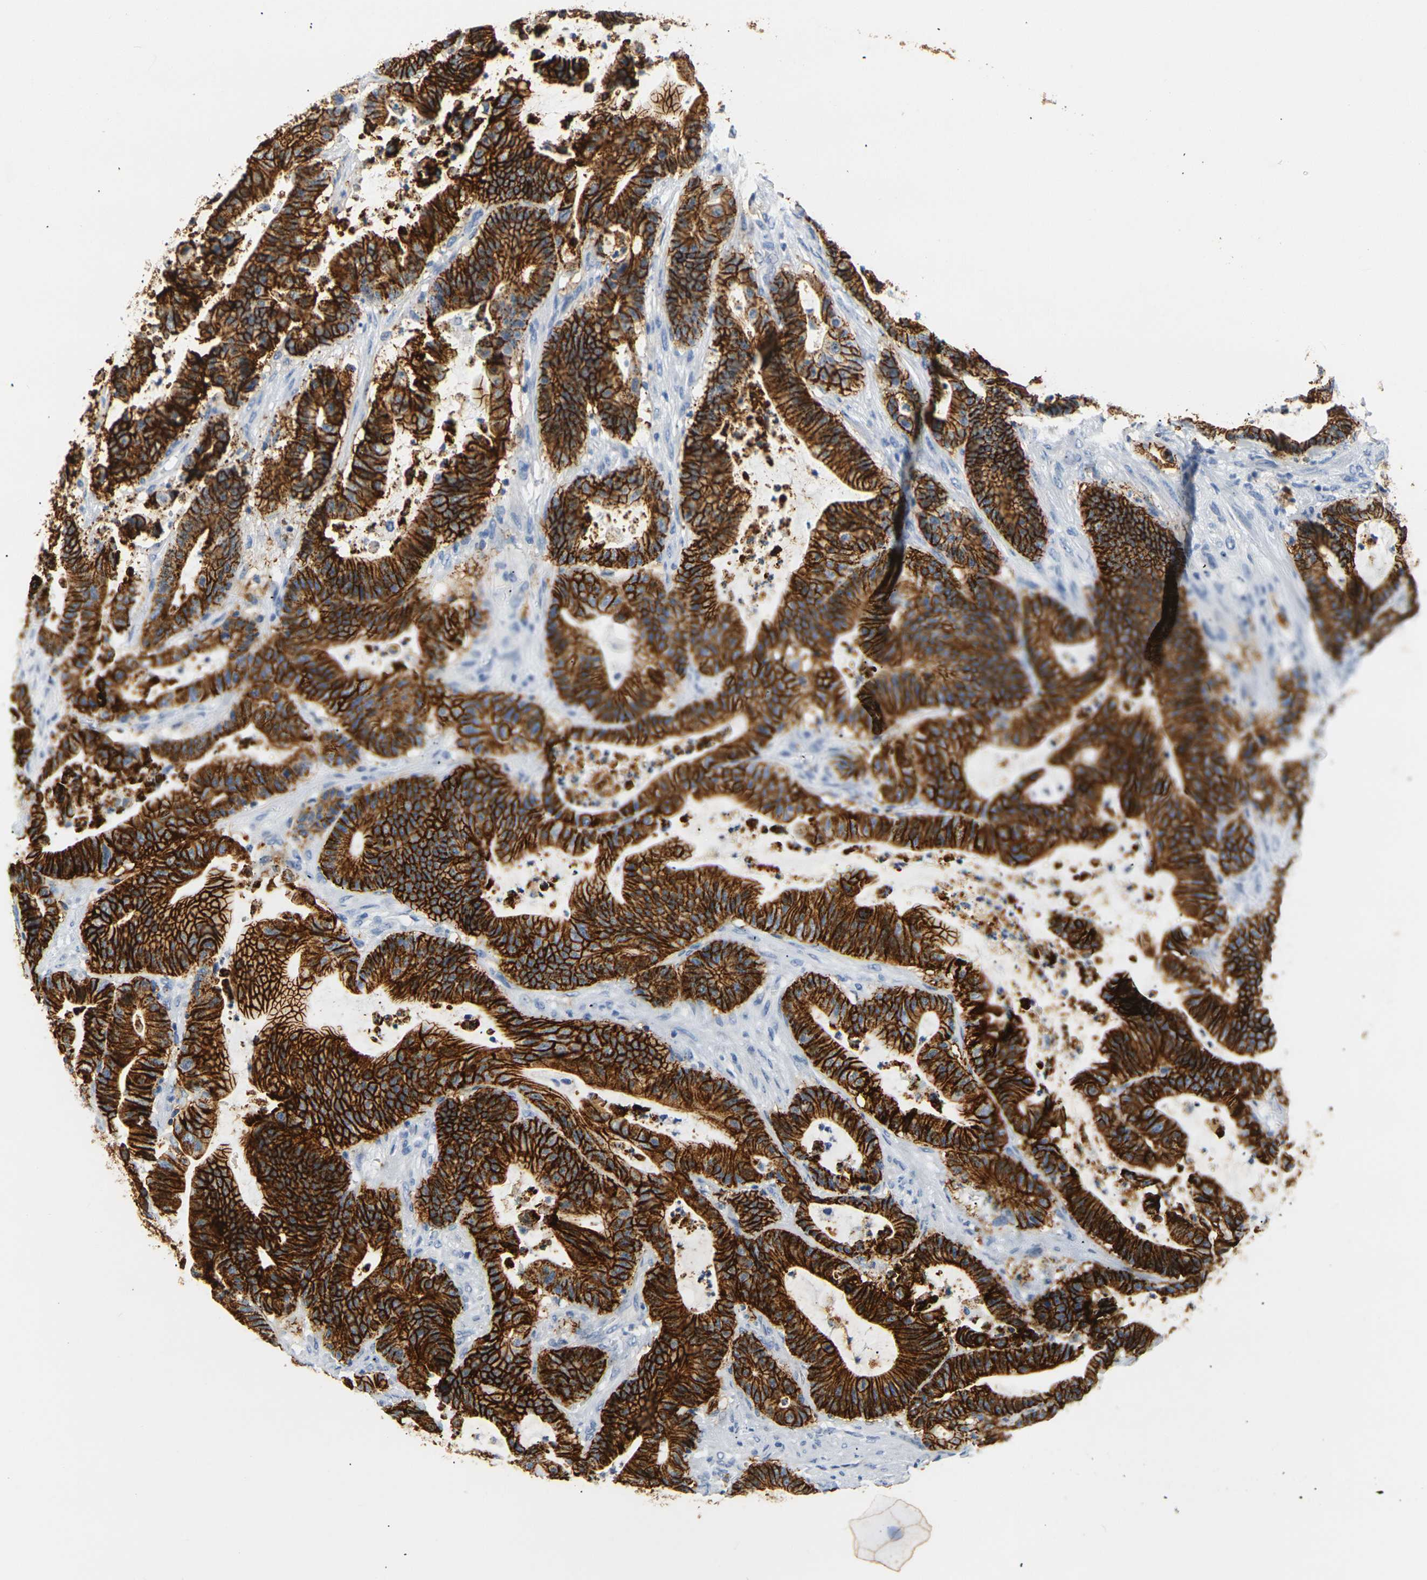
{"staining": {"intensity": "strong", "quantity": ">75%", "location": "cytoplasmic/membranous"}, "tissue": "colorectal cancer", "cell_type": "Tumor cells", "image_type": "cancer", "snomed": [{"axis": "morphology", "description": "Adenocarcinoma, NOS"}, {"axis": "topography", "description": "Colon"}], "caption": "Immunohistochemical staining of human colorectal cancer (adenocarcinoma) exhibits high levels of strong cytoplasmic/membranous protein positivity in approximately >75% of tumor cells.", "gene": "CLDN7", "patient": {"sex": "female", "age": 84}}